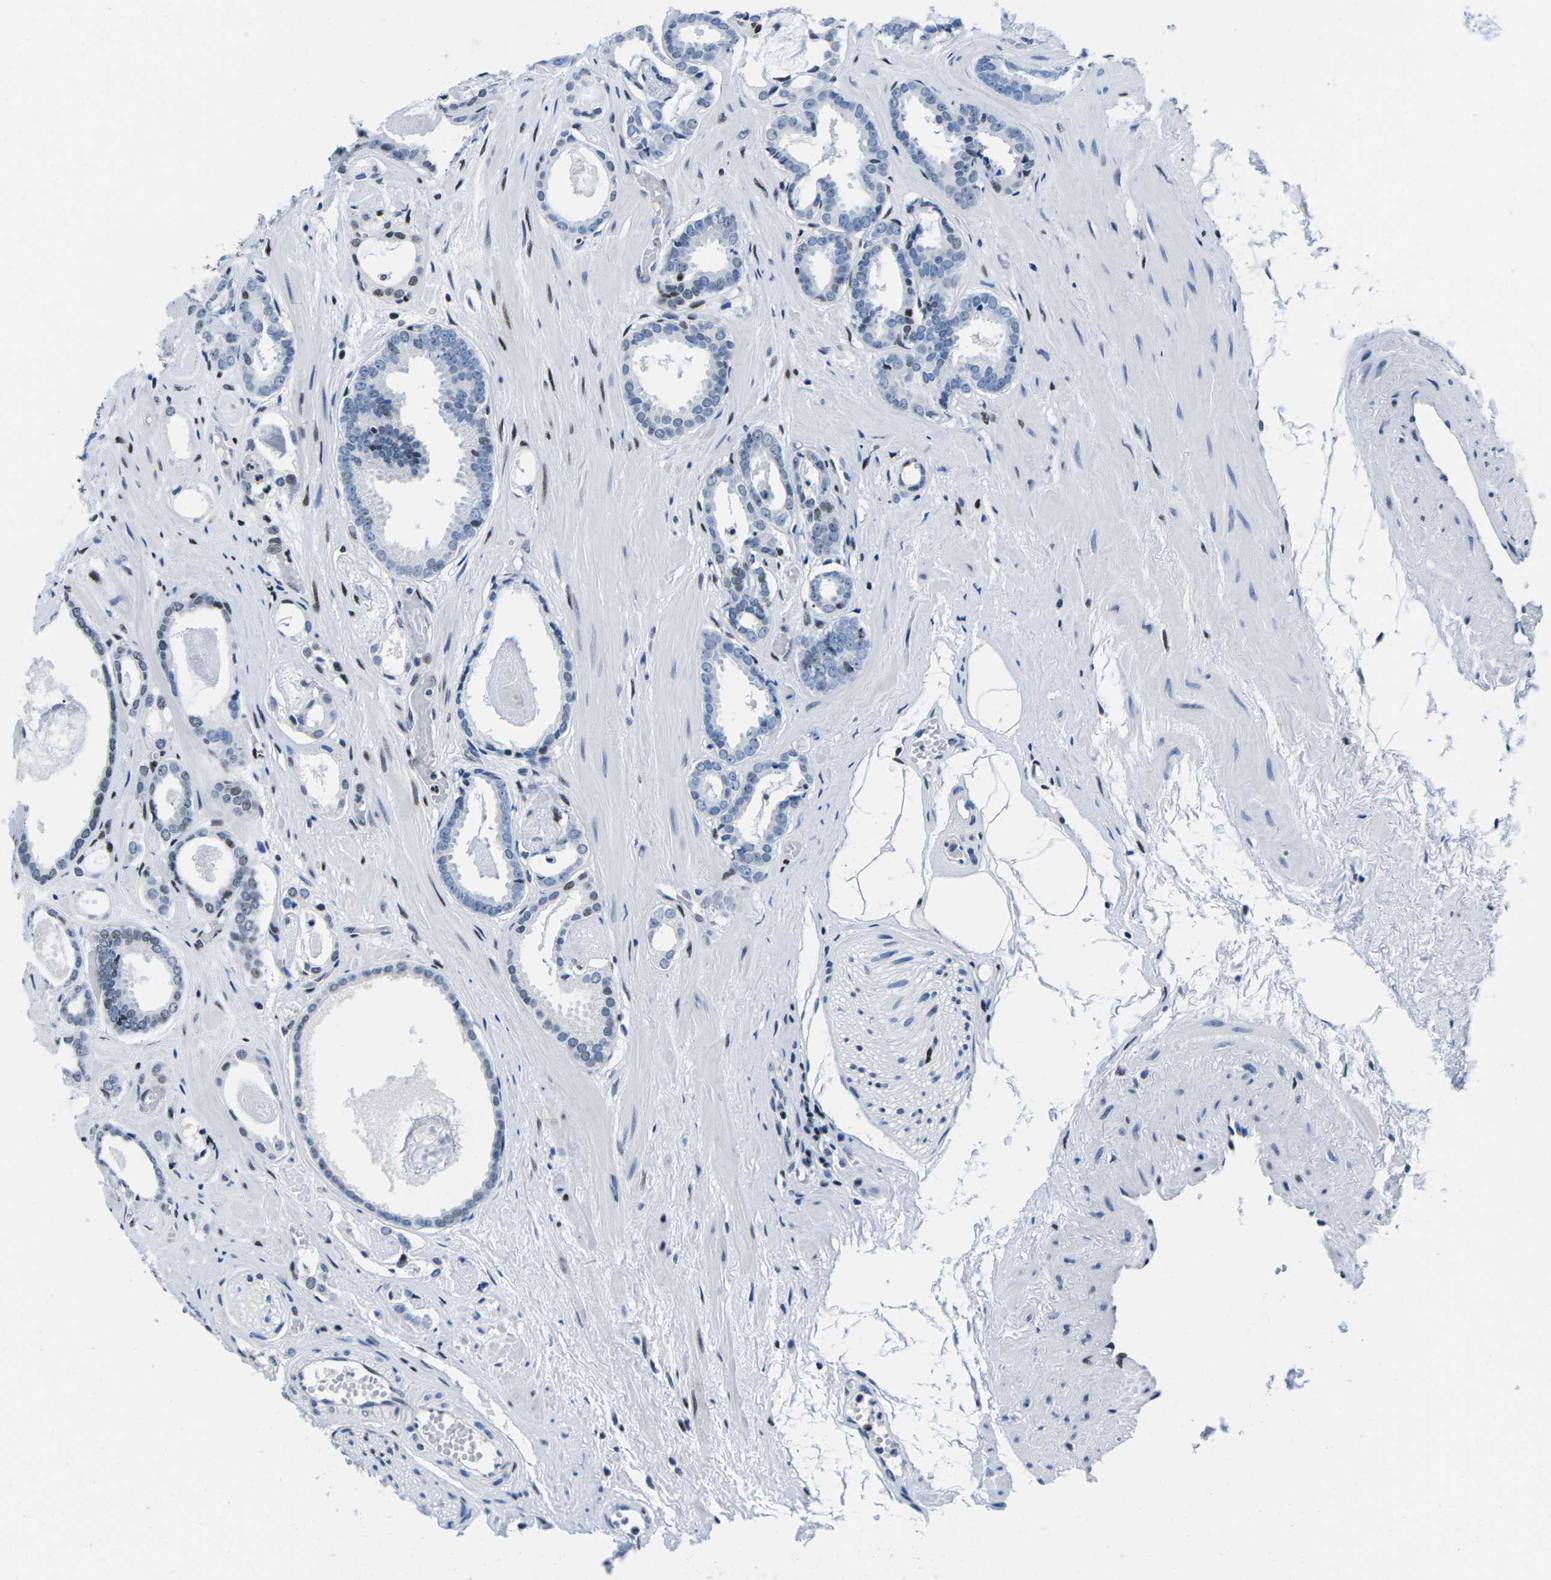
{"staining": {"intensity": "moderate", "quantity": "<25%", "location": "nuclear"}, "tissue": "prostate cancer", "cell_type": "Tumor cells", "image_type": "cancer", "snomed": [{"axis": "morphology", "description": "Adenocarcinoma, Low grade"}, {"axis": "topography", "description": "Prostate"}], "caption": "This is a micrograph of immunohistochemistry staining of prostate cancer (adenocarcinoma (low-grade)), which shows moderate positivity in the nuclear of tumor cells.", "gene": "ATF1", "patient": {"sex": "male", "age": 53}}